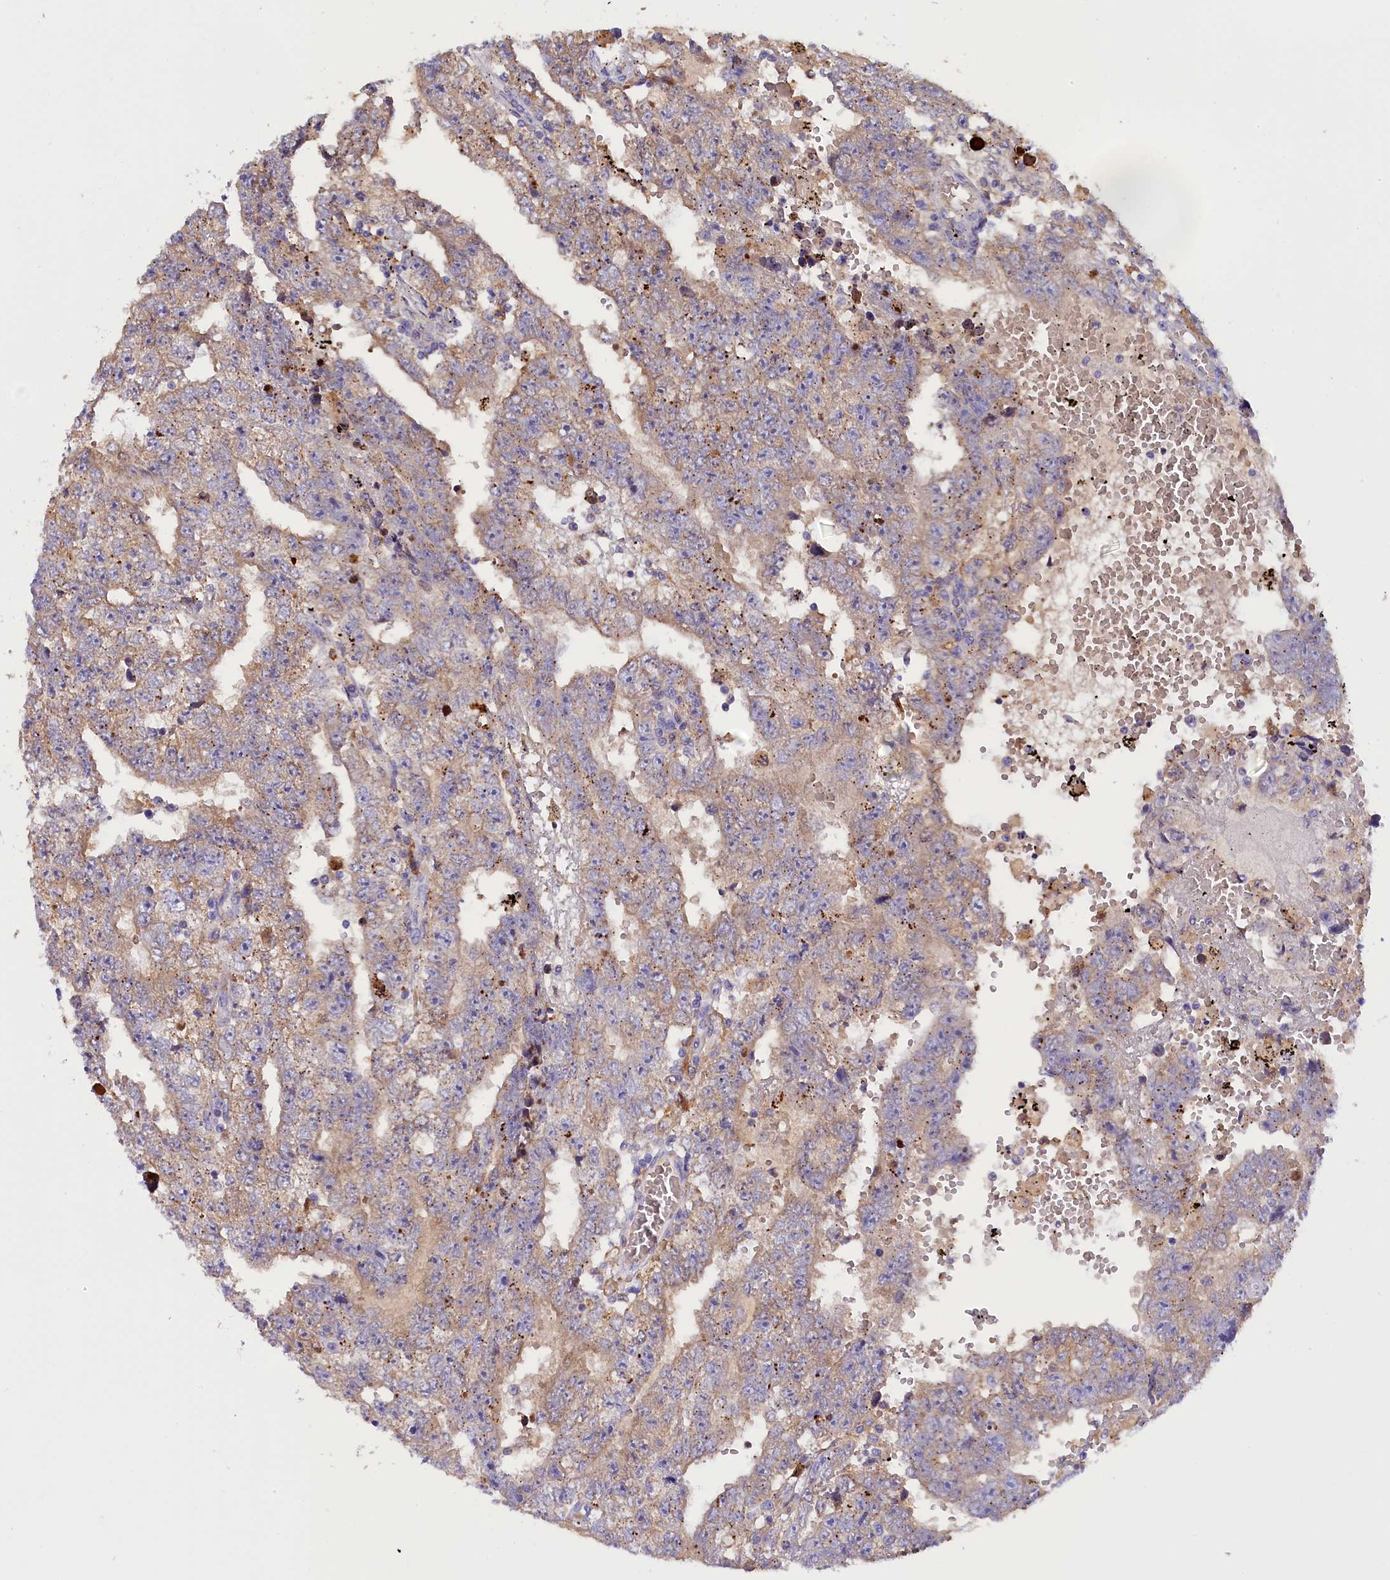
{"staining": {"intensity": "weak", "quantity": "<25%", "location": "cytoplasmic/membranous"}, "tissue": "testis cancer", "cell_type": "Tumor cells", "image_type": "cancer", "snomed": [{"axis": "morphology", "description": "Carcinoma, Embryonal, NOS"}, {"axis": "topography", "description": "Testis"}], "caption": "An IHC image of testis cancer (embryonal carcinoma) is shown. There is no staining in tumor cells of testis cancer (embryonal carcinoma).", "gene": "FAM149B1", "patient": {"sex": "male", "age": 25}}